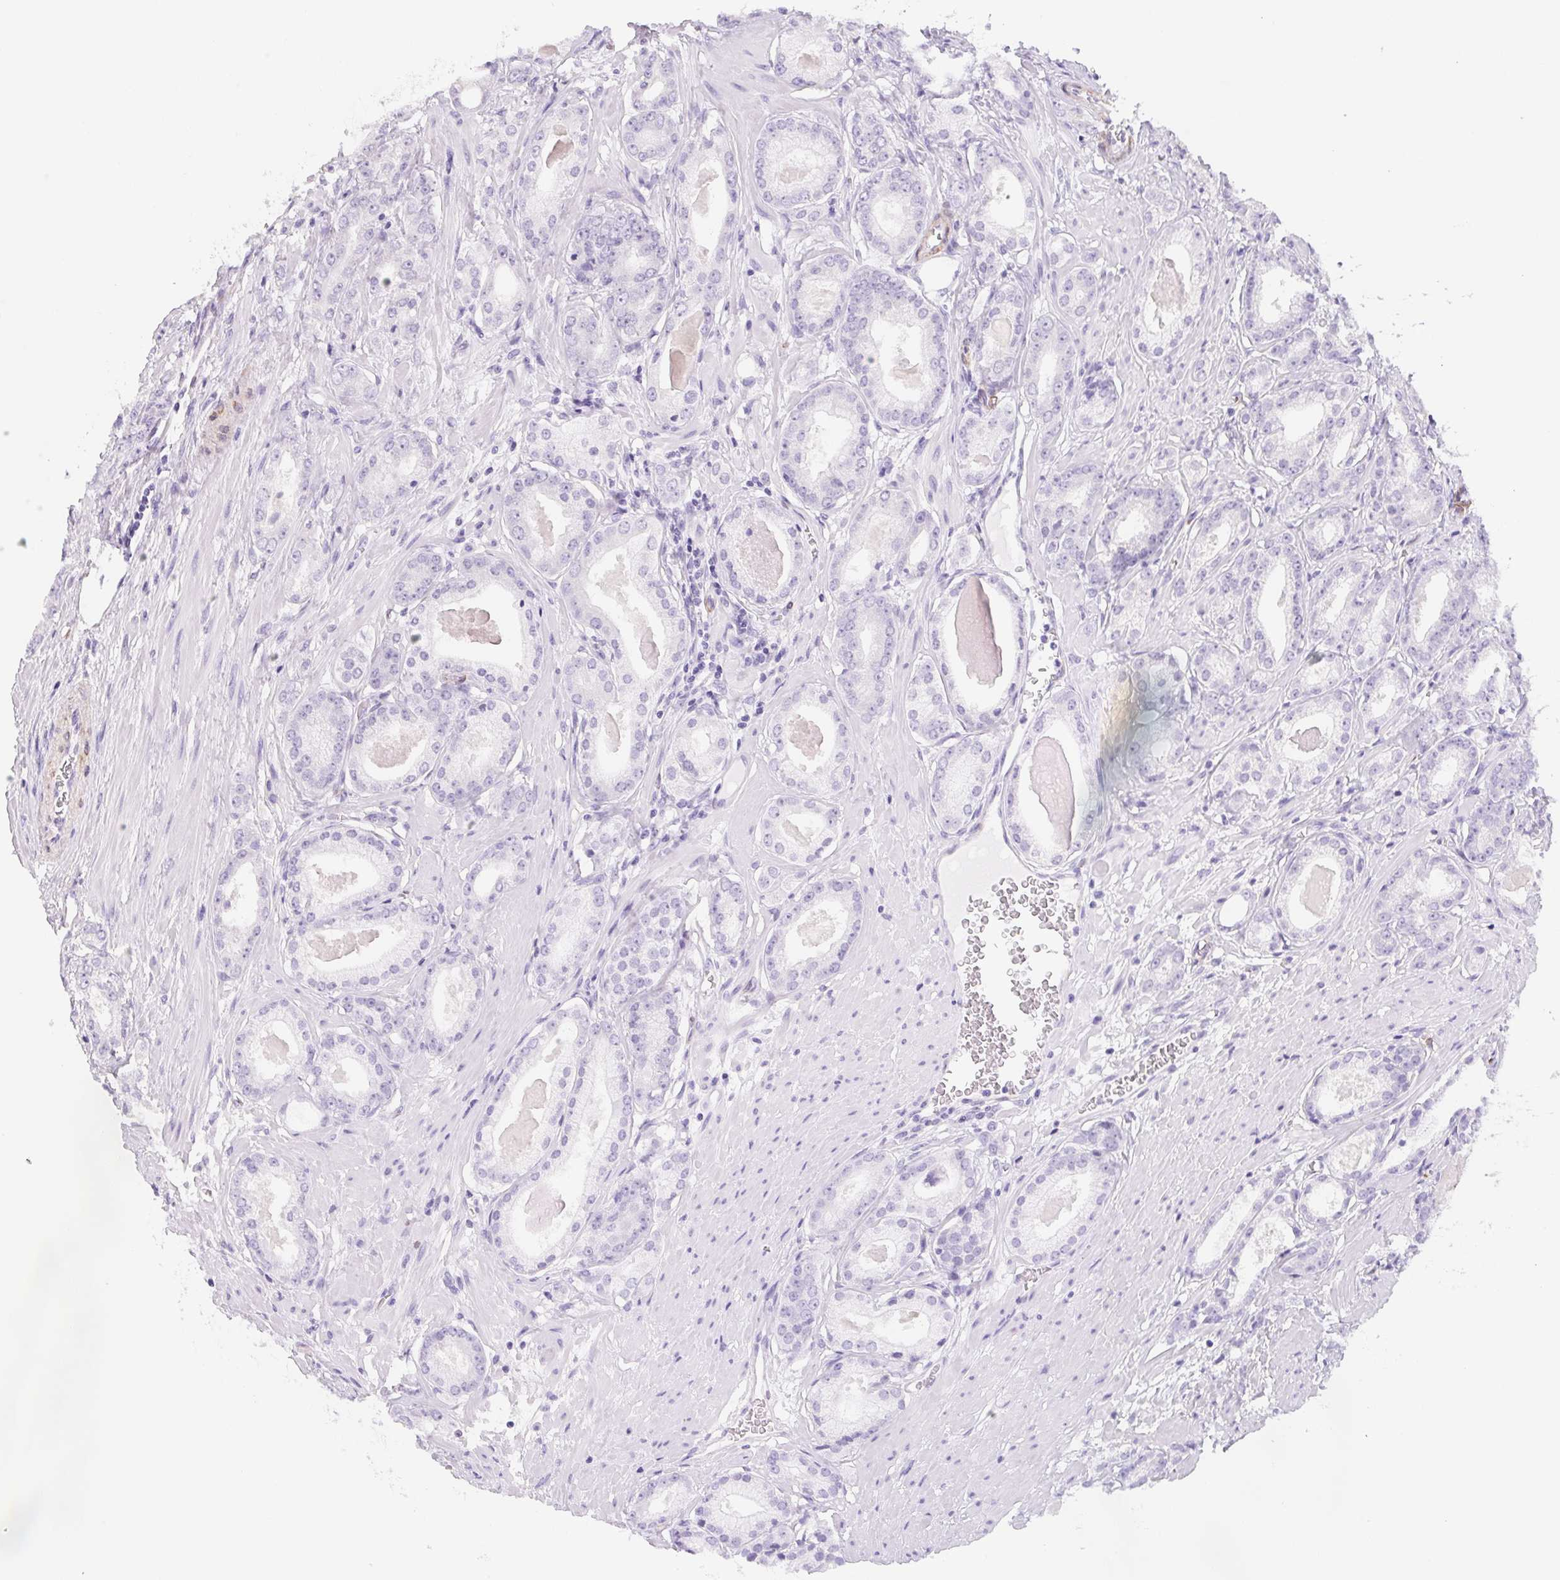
{"staining": {"intensity": "negative", "quantity": "none", "location": "none"}, "tissue": "prostate cancer", "cell_type": "Tumor cells", "image_type": "cancer", "snomed": [{"axis": "morphology", "description": "Adenocarcinoma, NOS"}, {"axis": "morphology", "description": "Adenocarcinoma, Low grade"}, {"axis": "topography", "description": "Prostate"}], "caption": "High power microscopy micrograph of an immunohistochemistry (IHC) micrograph of prostate low-grade adenocarcinoma, revealing no significant expression in tumor cells. Brightfield microscopy of IHC stained with DAB (3,3'-diaminobenzidine) (brown) and hematoxylin (blue), captured at high magnification.", "gene": "HRC", "patient": {"sex": "male", "age": 64}}